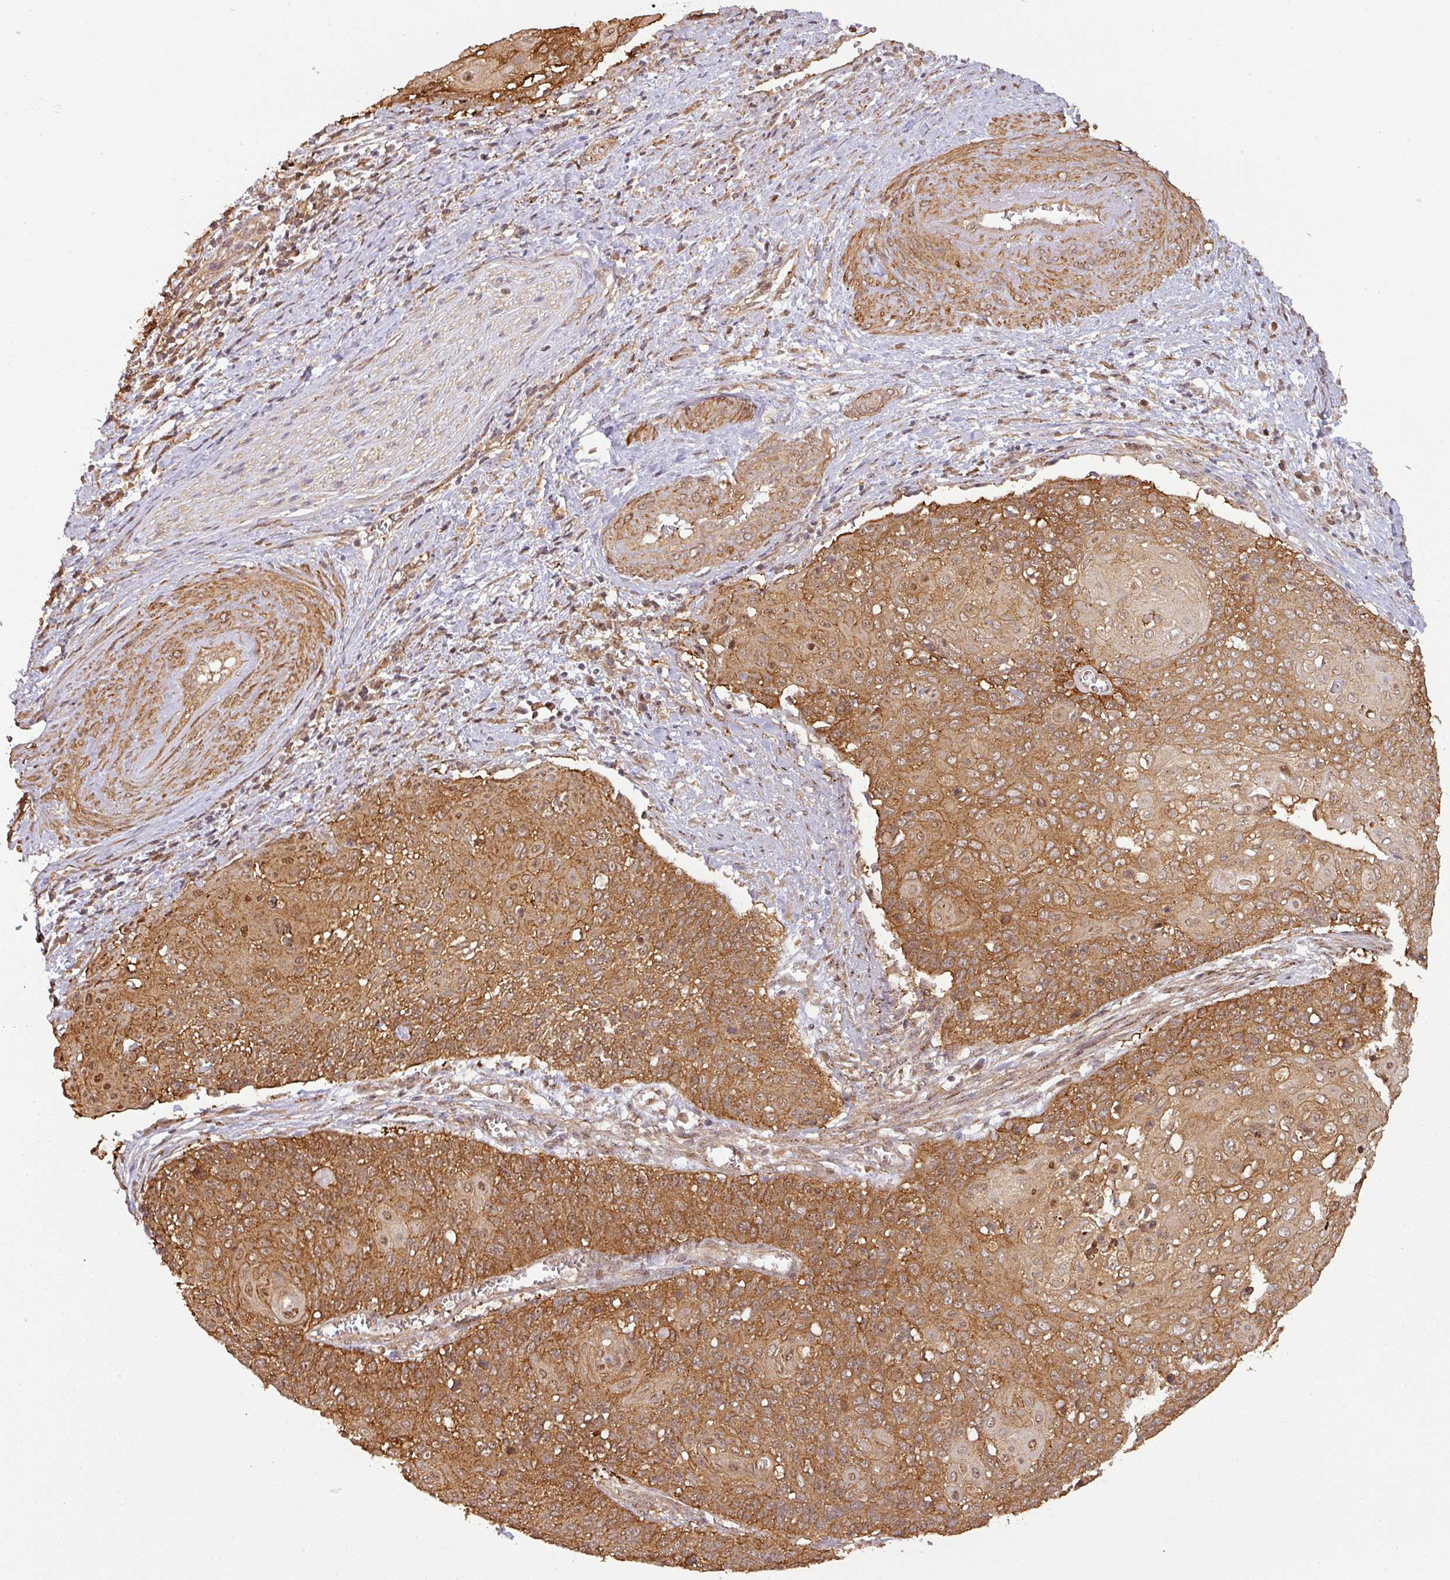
{"staining": {"intensity": "moderate", "quantity": ">75%", "location": "cytoplasmic/membranous"}, "tissue": "cervical cancer", "cell_type": "Tumor cells", "image_type": "cancer", "snomed": [{"axis": "morphology", "description": "Squamous cell carcinoma, NOS"}, {"axis": "topography", "description": "Cervix"}], "caption": "IHC image of neoplastic tissue: human cervical cancer stained using IHC demonstrates medium levels of moderate protein expression localized specifically in the cytoplasmic/membranous of tumor cells, appearing as a cytoplasmic/membranous brown color.", "gene": "ZNF322", "patient": {"sex": "female", "age": 39}}